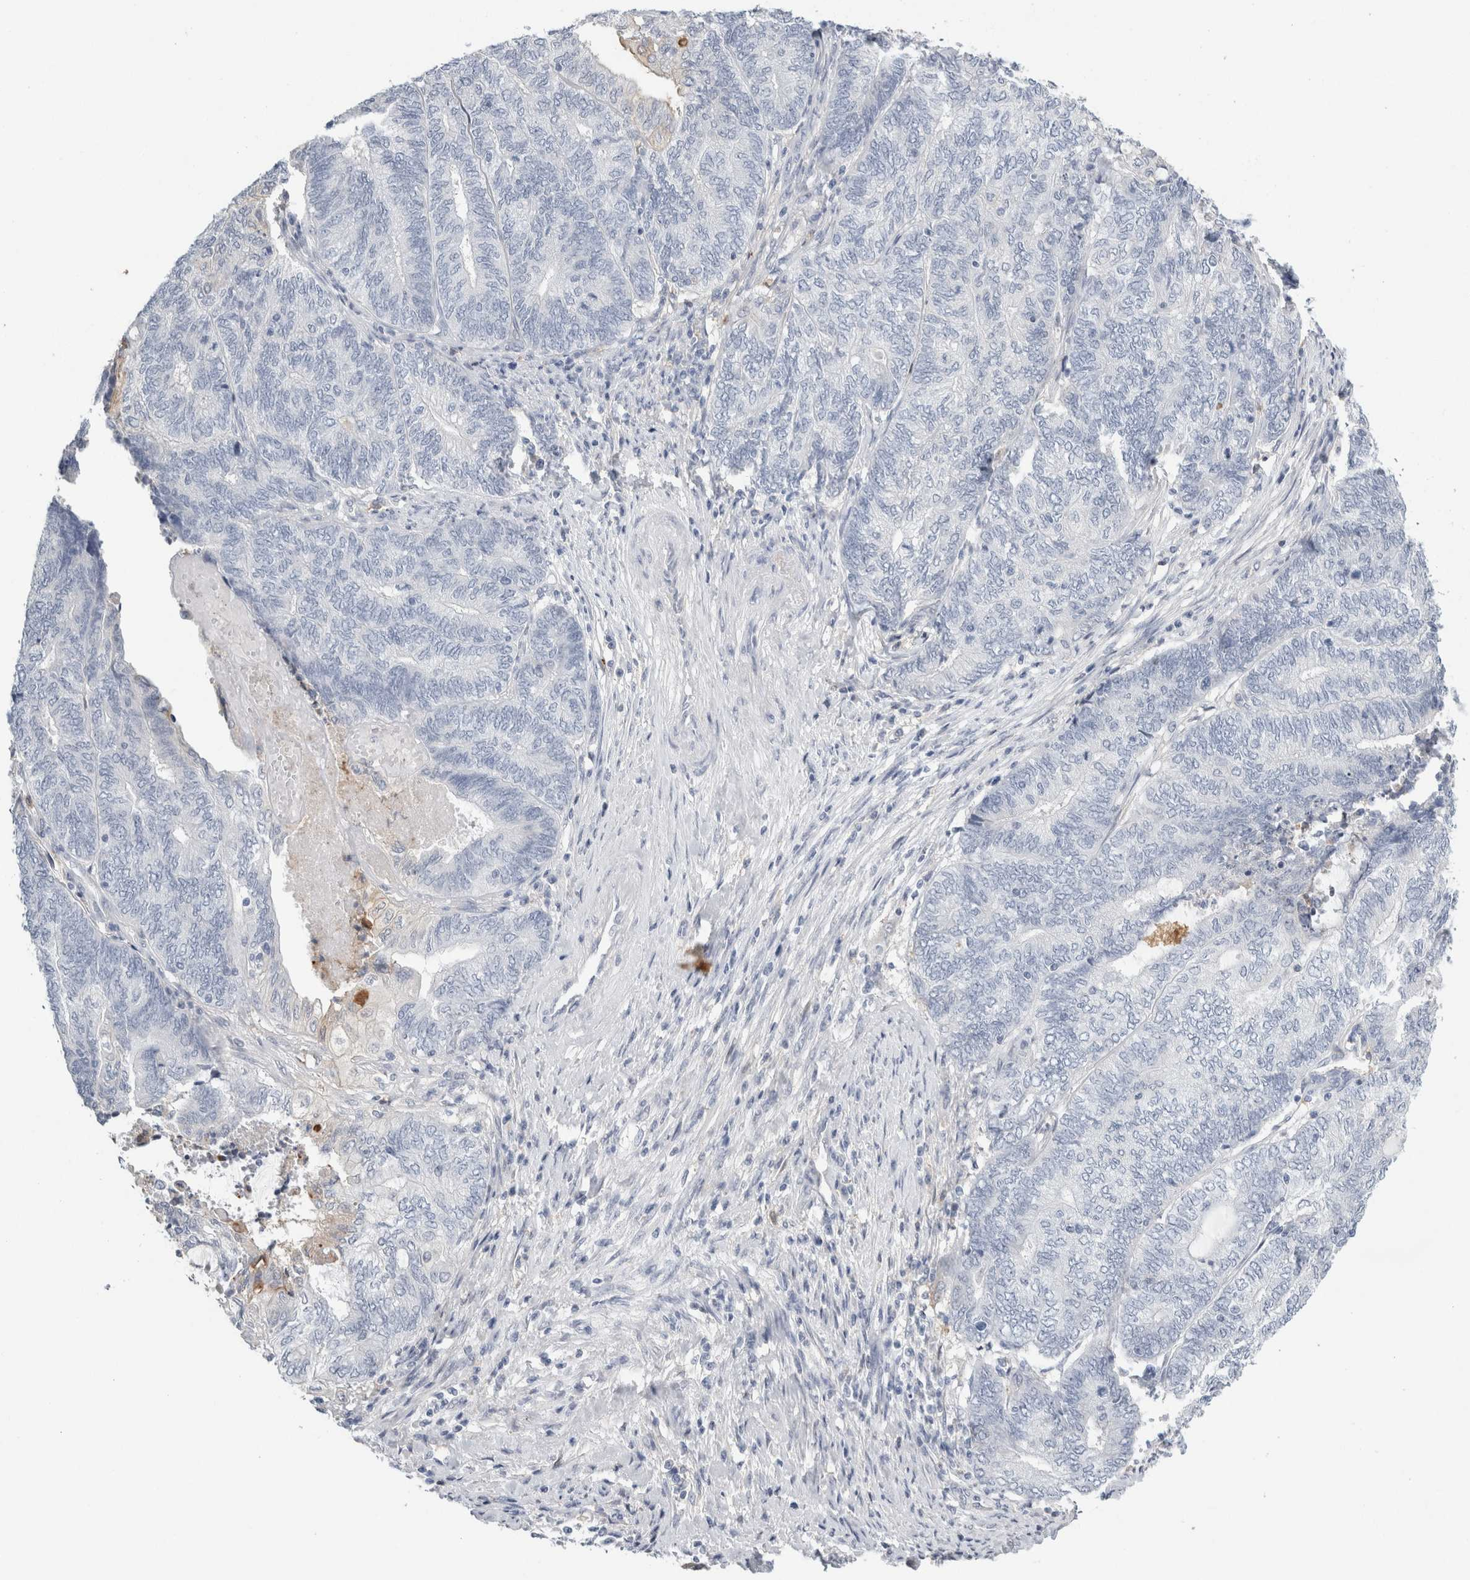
{"staining": {"intensity": "negative", "quantity": "none", "location": "none"}, "tissue": "endometrial cancer", "cell_type": "Tumor cells", "image_type": "cancer", "snomed": [{"axis": "morphology", "description": "Adenocarcinoma, NOS"}, {"axis": "topography", "description": "Uterus"}, {"axis": "topography", "description": "Endometrium"}], "caption": "Tumor cells are negative for brown protein staining in endometrial adenocarcinoma.", "gene": "P2RY2", "patient": {"sex": "female", "age": 70}}